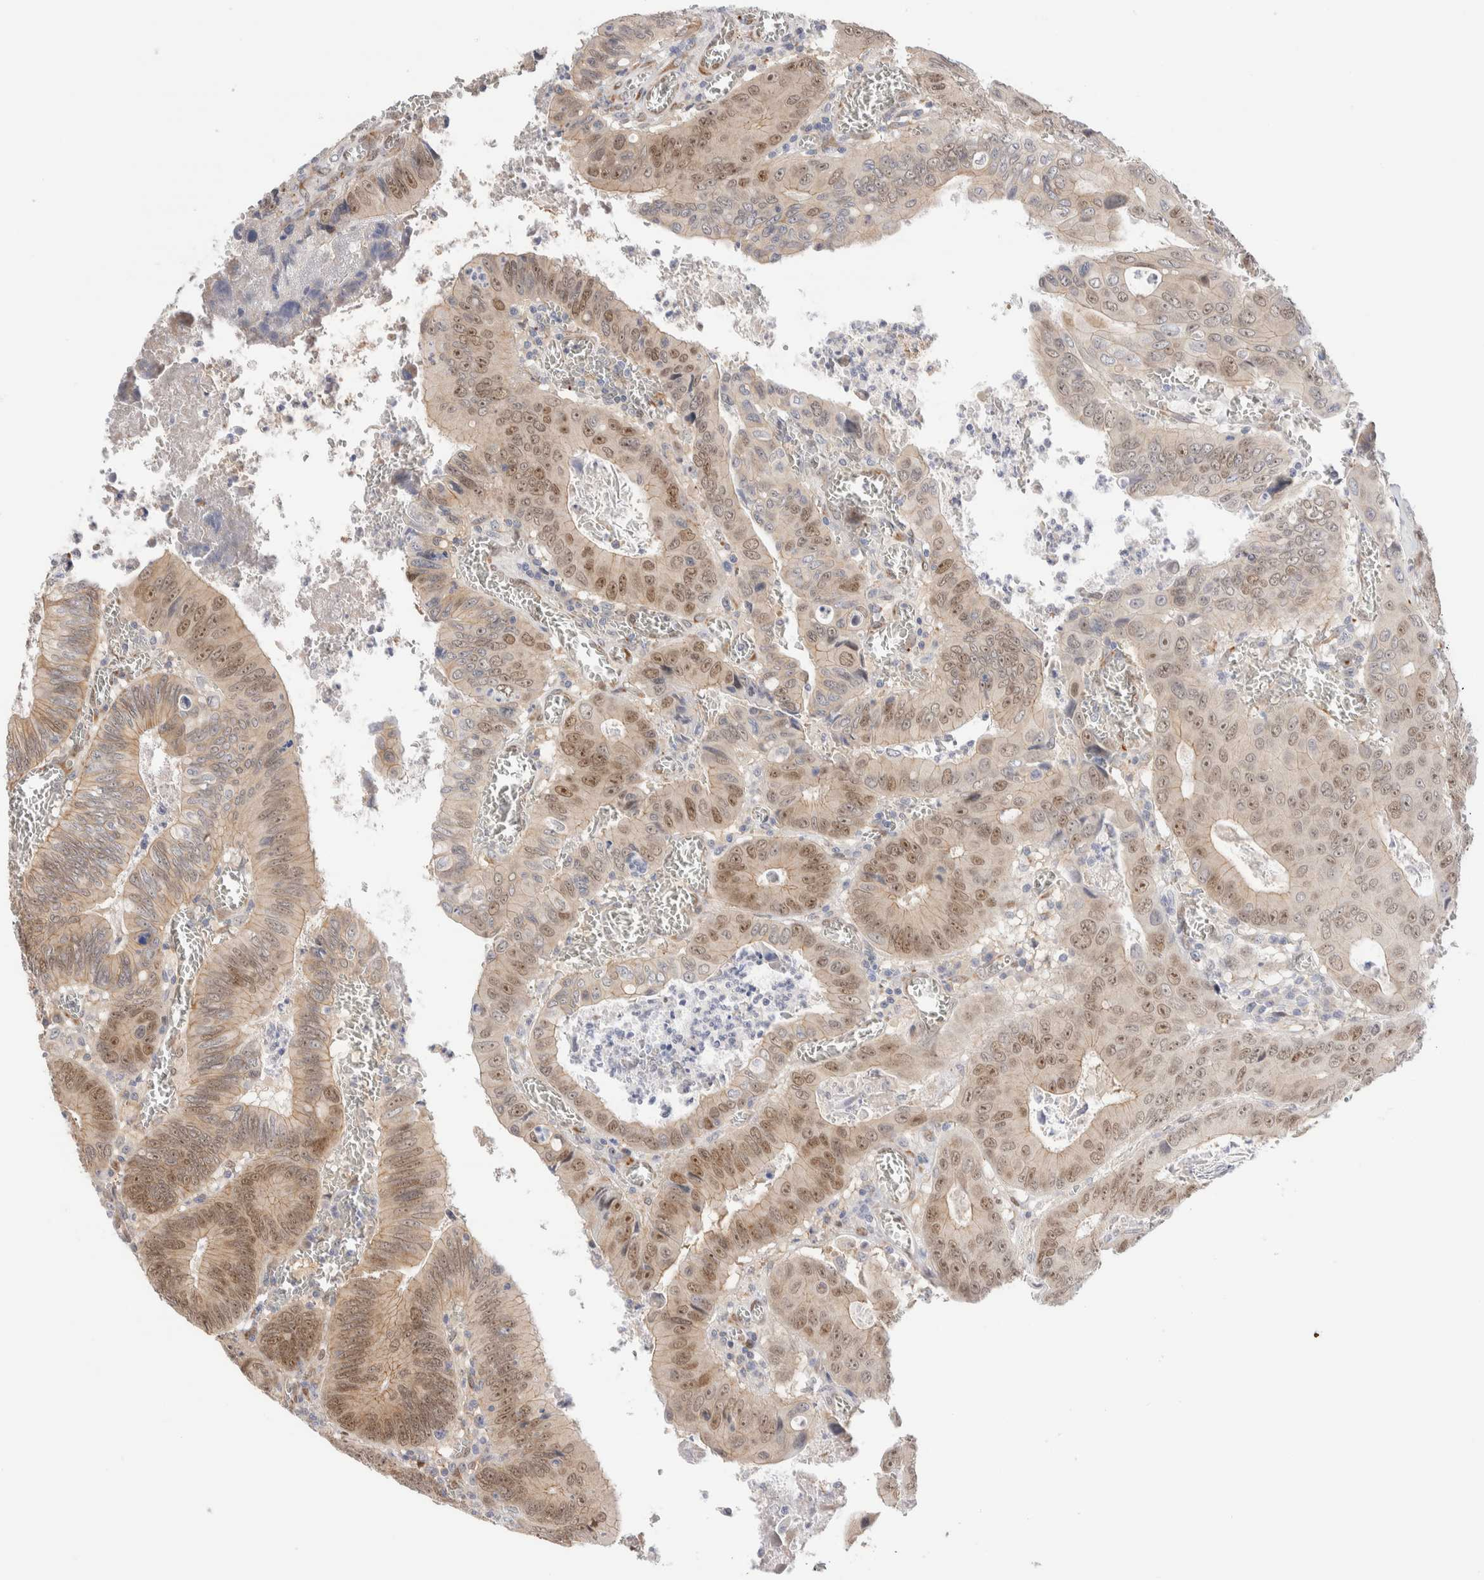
{"staining": {"intensity": "weak", "quantity": ">75%", "location": "cytoplasmic/membranous,nuclear"}, "tissue": "colorectal cancer", "cell_type": "Tumor cells", "image_type": "cancer", "snomed": [{"axis": "morphology", "description": "Inflammation, NOS"}, {"axis": "morphology", "description": "Adenocarcinoma, NOS"}, {"axis": "topography", "description": "Colon"}], "caption": "Colorectal cancer tissue exhibits weak cytoplasmic/membranous and nuclear staining in approximately >75% of tumor cells, visualized by immunohistochemistry.", "gene": "NSMAF", "patient": {"sex": "male", "age": 72}}